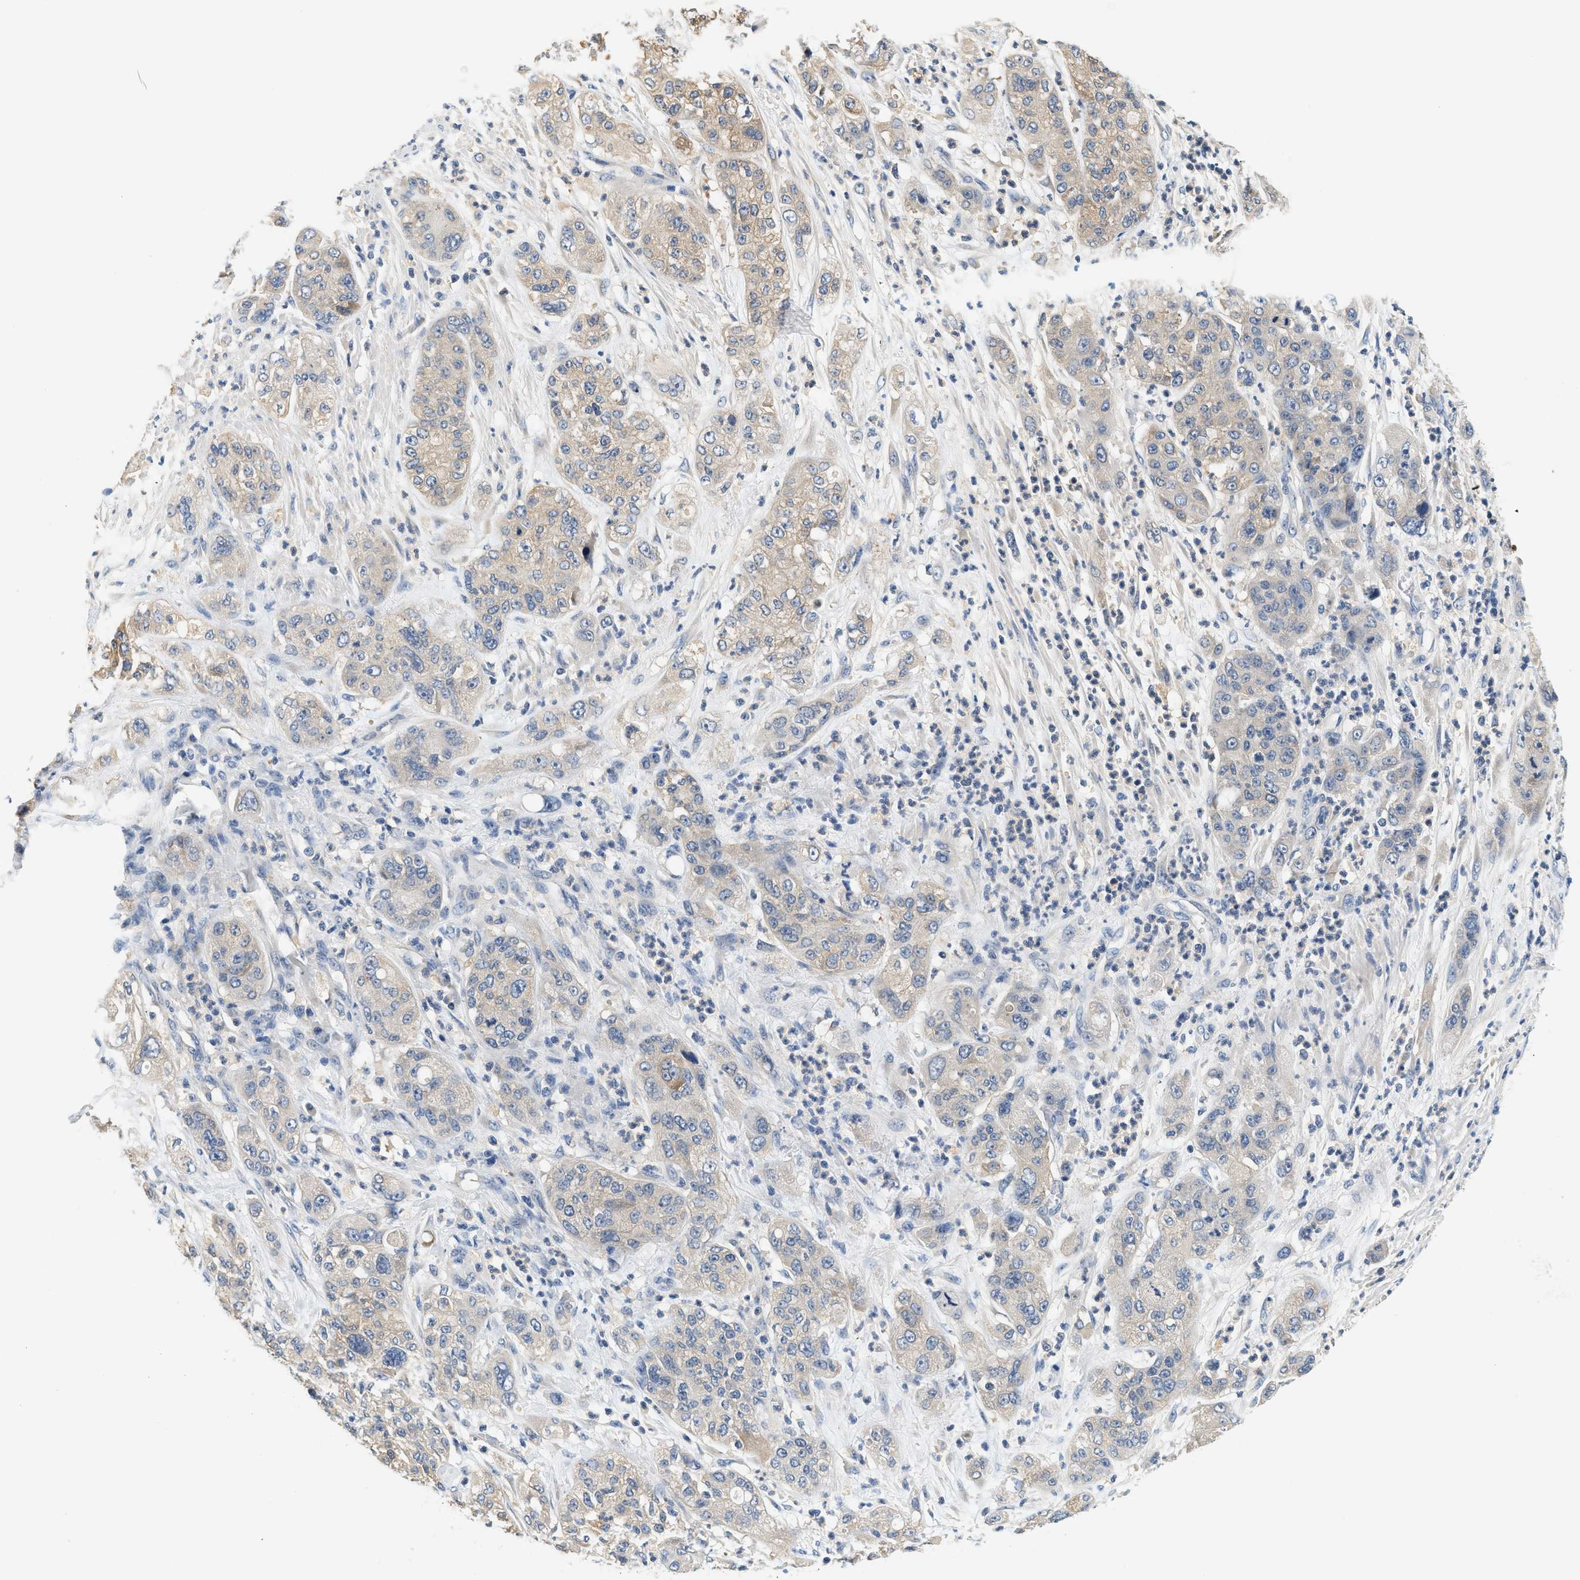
{"staining": {"intensity": "weak", "quantity": "25%-75%", "location": "cytoplasmic/membranous"}, "tissue": "pancreatic cancer", "cell_type": "Tumor cells", "image_type": "cancer", "snomed": [{"axis": "morphology", "description": "Adenocarcinoma, NOS"}, {"axis": "topography", "description": "Pancreas"}], "caption": "IHC staining of adenocarcinoma (pancreatic), which exhibits low levels of weak cytoplasmic/membranous positivity in approximately 25%-75% of tumor cells indicating weak cytoplasmic/membranous protein positivity. The staining was performed using DAB (brown) for protein detection and nuclei were counterstained in hematoxylin (blue).", "gene": "SLC35E1", "patient": {"sex": "female", "age": 78}}